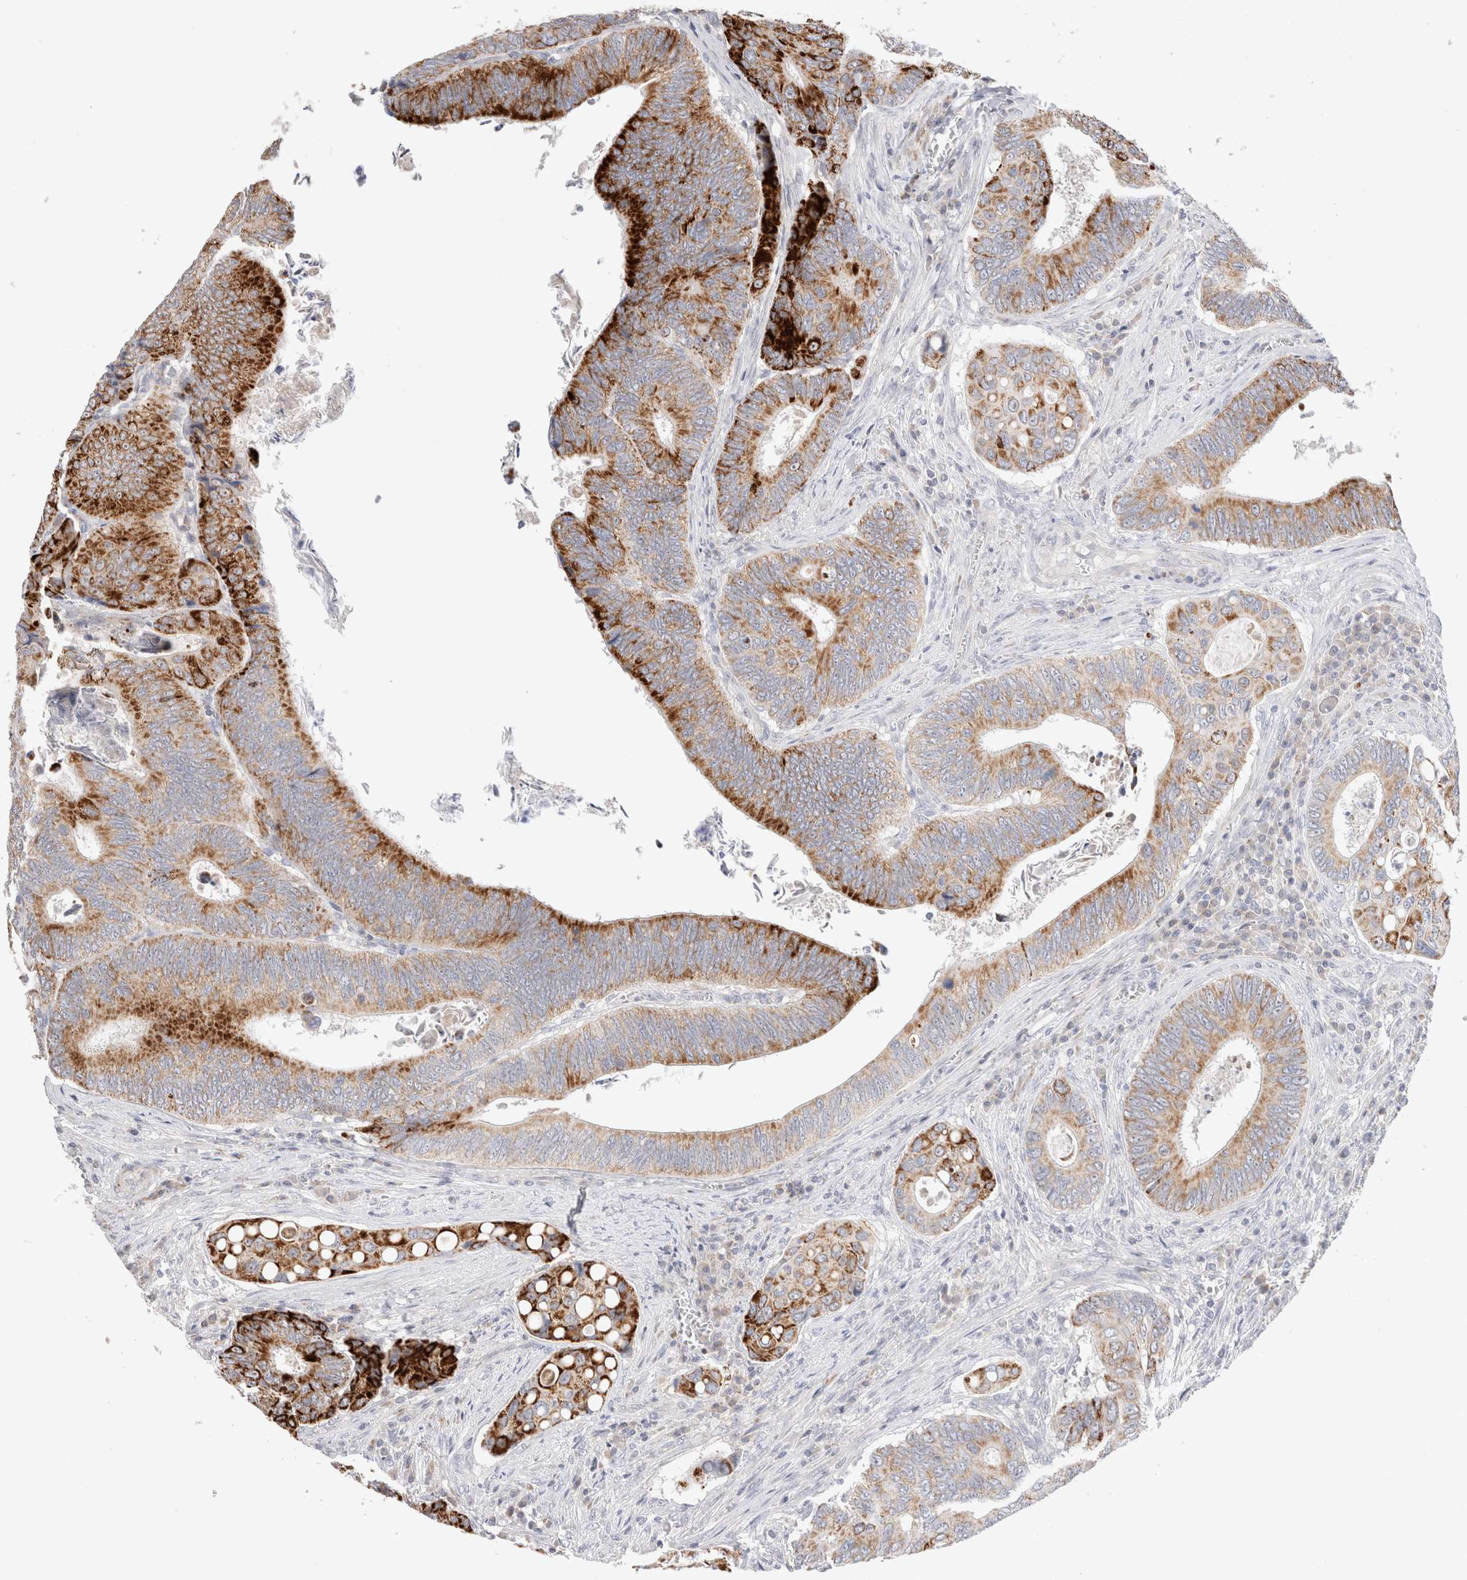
{"staining": {"intensity": "strong", "quantity": ">75%", "location": "cytoplasmic/membranous"}, "tissue": "colorectal cancer", "cell_type": "Tumor cells", "image_type": "cancer", "snomed": [{"axis": "morphology", "description": "Inflammation, NOS"}, {"axis": "morphology", "description": "Adenocarcinoma, NOS"}, {"axis": "topography", "description": "Colon"}], "caption": "About >75% of tumor cells in adenocarcinoma (colorectal) demonstrate strong cytoplasmic/membranous protein positivity as visualized by brown immunohistochemical staining.", "gene": "CHADL", "patient": {"sex": "male", "age": 72}}